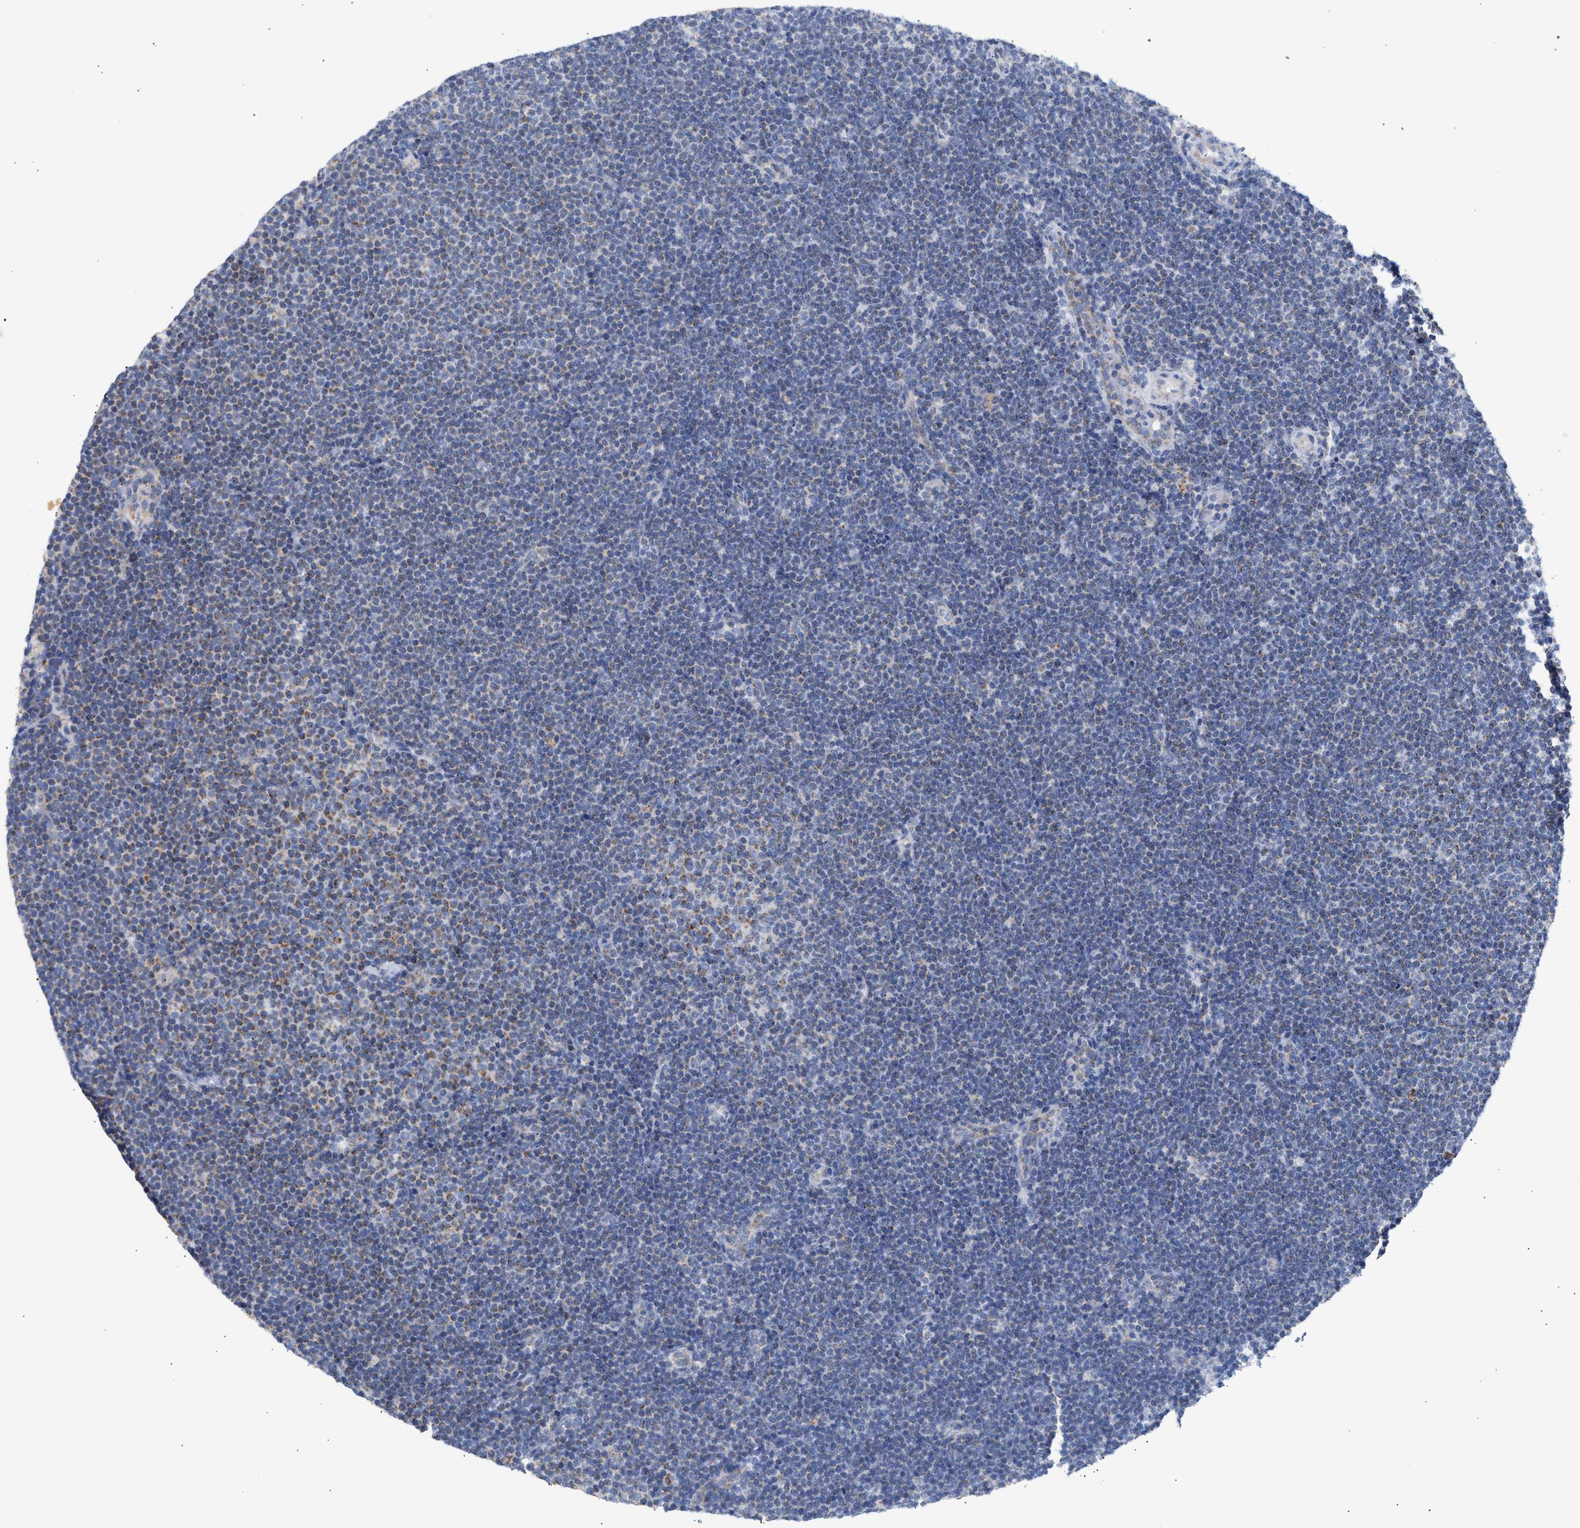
{"staining": {"intensity": "moderate", "quantity": "<25%", "location": "cytoplasmic/membranous"}, "tissue": "lymphoma", "cell_type": "Tumor cells", "image_type": "cancer", "snomed": [{"axis": "morphology", "description": "Malignant lymphoma, non-Hodgkin's type, Low grade"}, {"axis": "topography", "description": "Lymph node"}], "caption": "This is a micrograph of immunohistochemistry staining of low-grade malignant lymphoma, non-Hodgkin's type, which shows moderate expression in the cytoplasmic/membranous of tumor cells.", "gene": "ACOT13", "patient": {"sex": "female", "age": 53}}